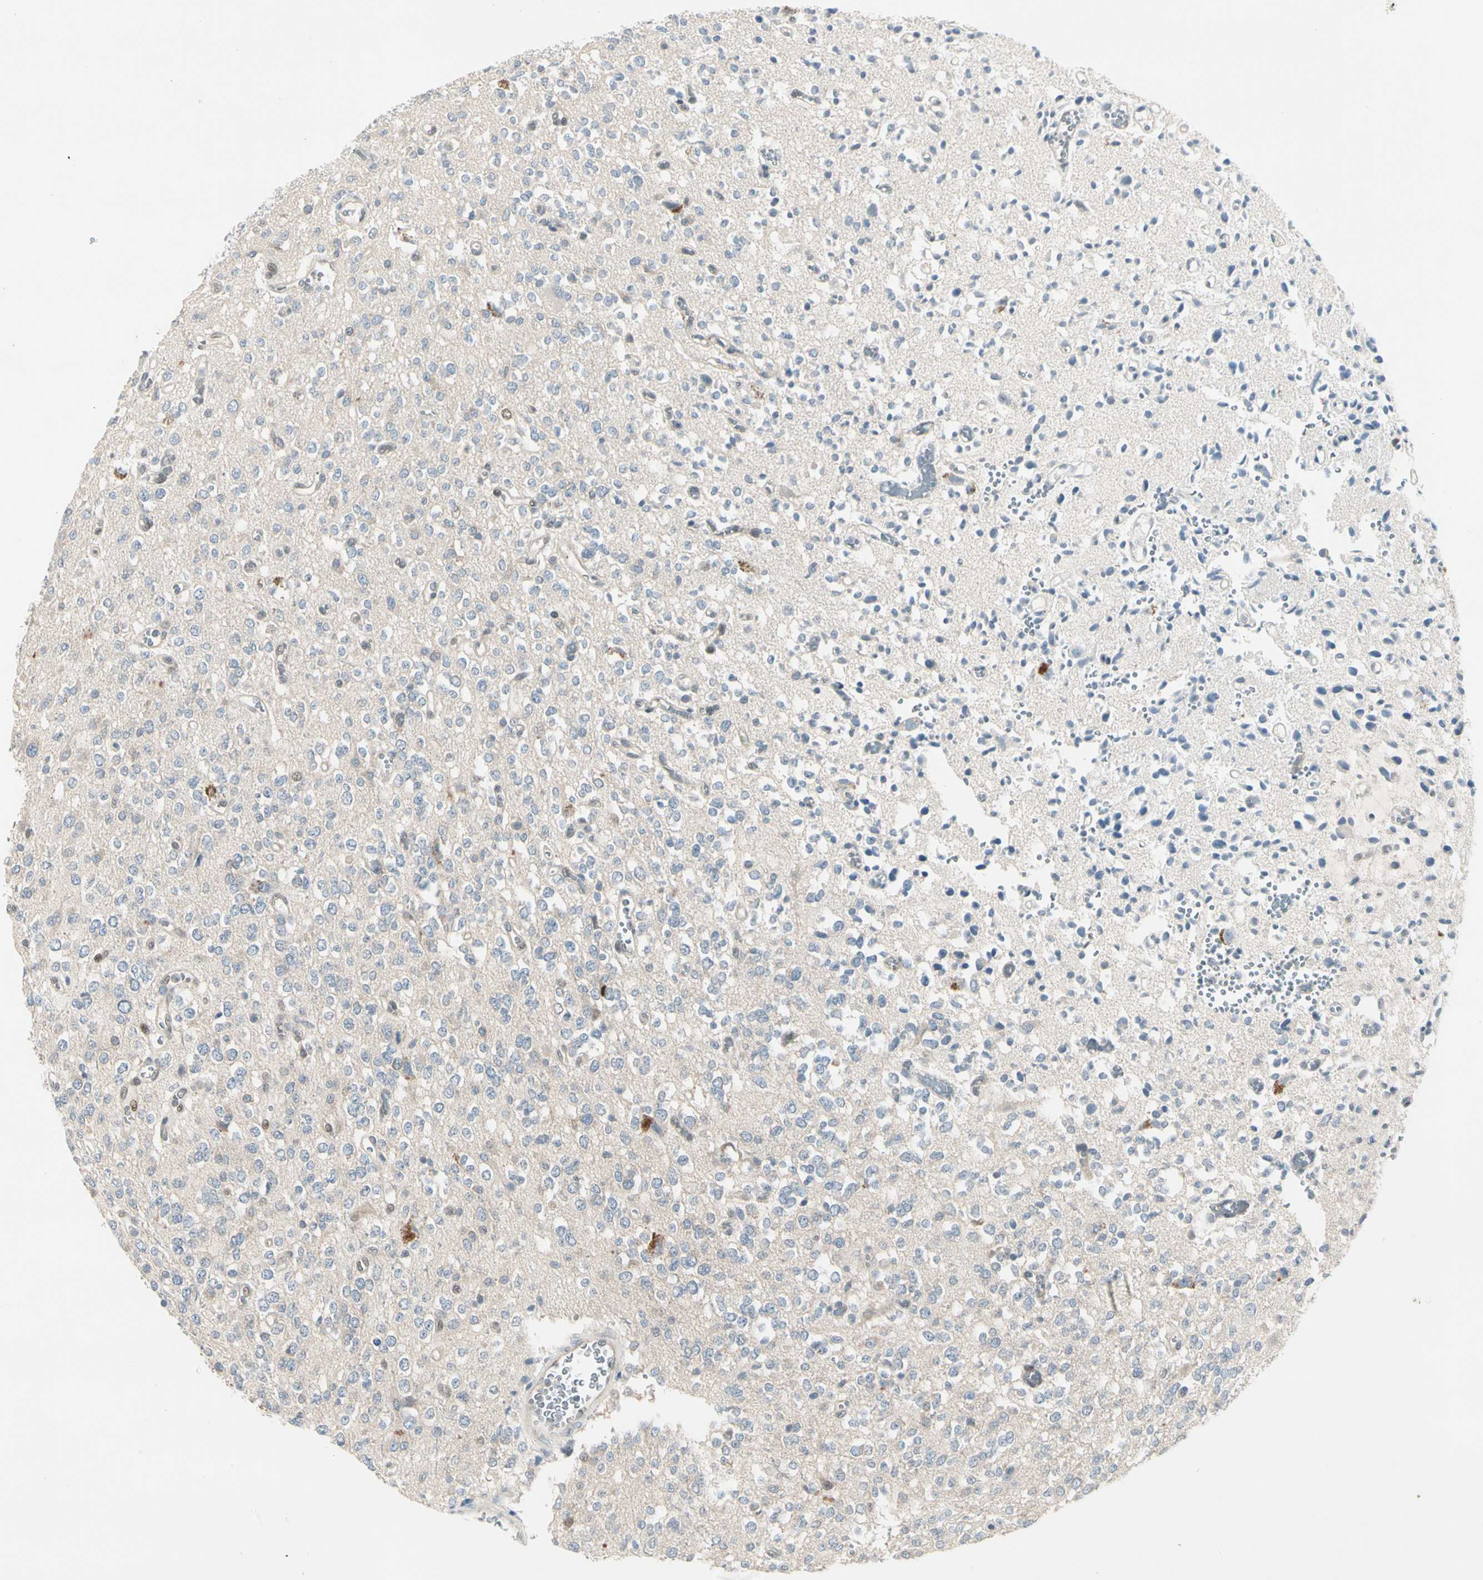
{"staining": {"intensity": "negative", "quantity": "none", "location": "none"}, "tissue": "glioma", "cell_type": "Tumor cells", "image_type": "cancer", "snomed": [{"axis": "morphology", "description": "Glioma, malignant, Low grade"}, {"axis": "topography", "description": "Brain"}], "caption": "Human glioma stained for a protein using immunohistochemistry demonstrates no expression in tumor cells.", "gene": "IL1R1", "patient": {"sex": "male", "age": 38}}